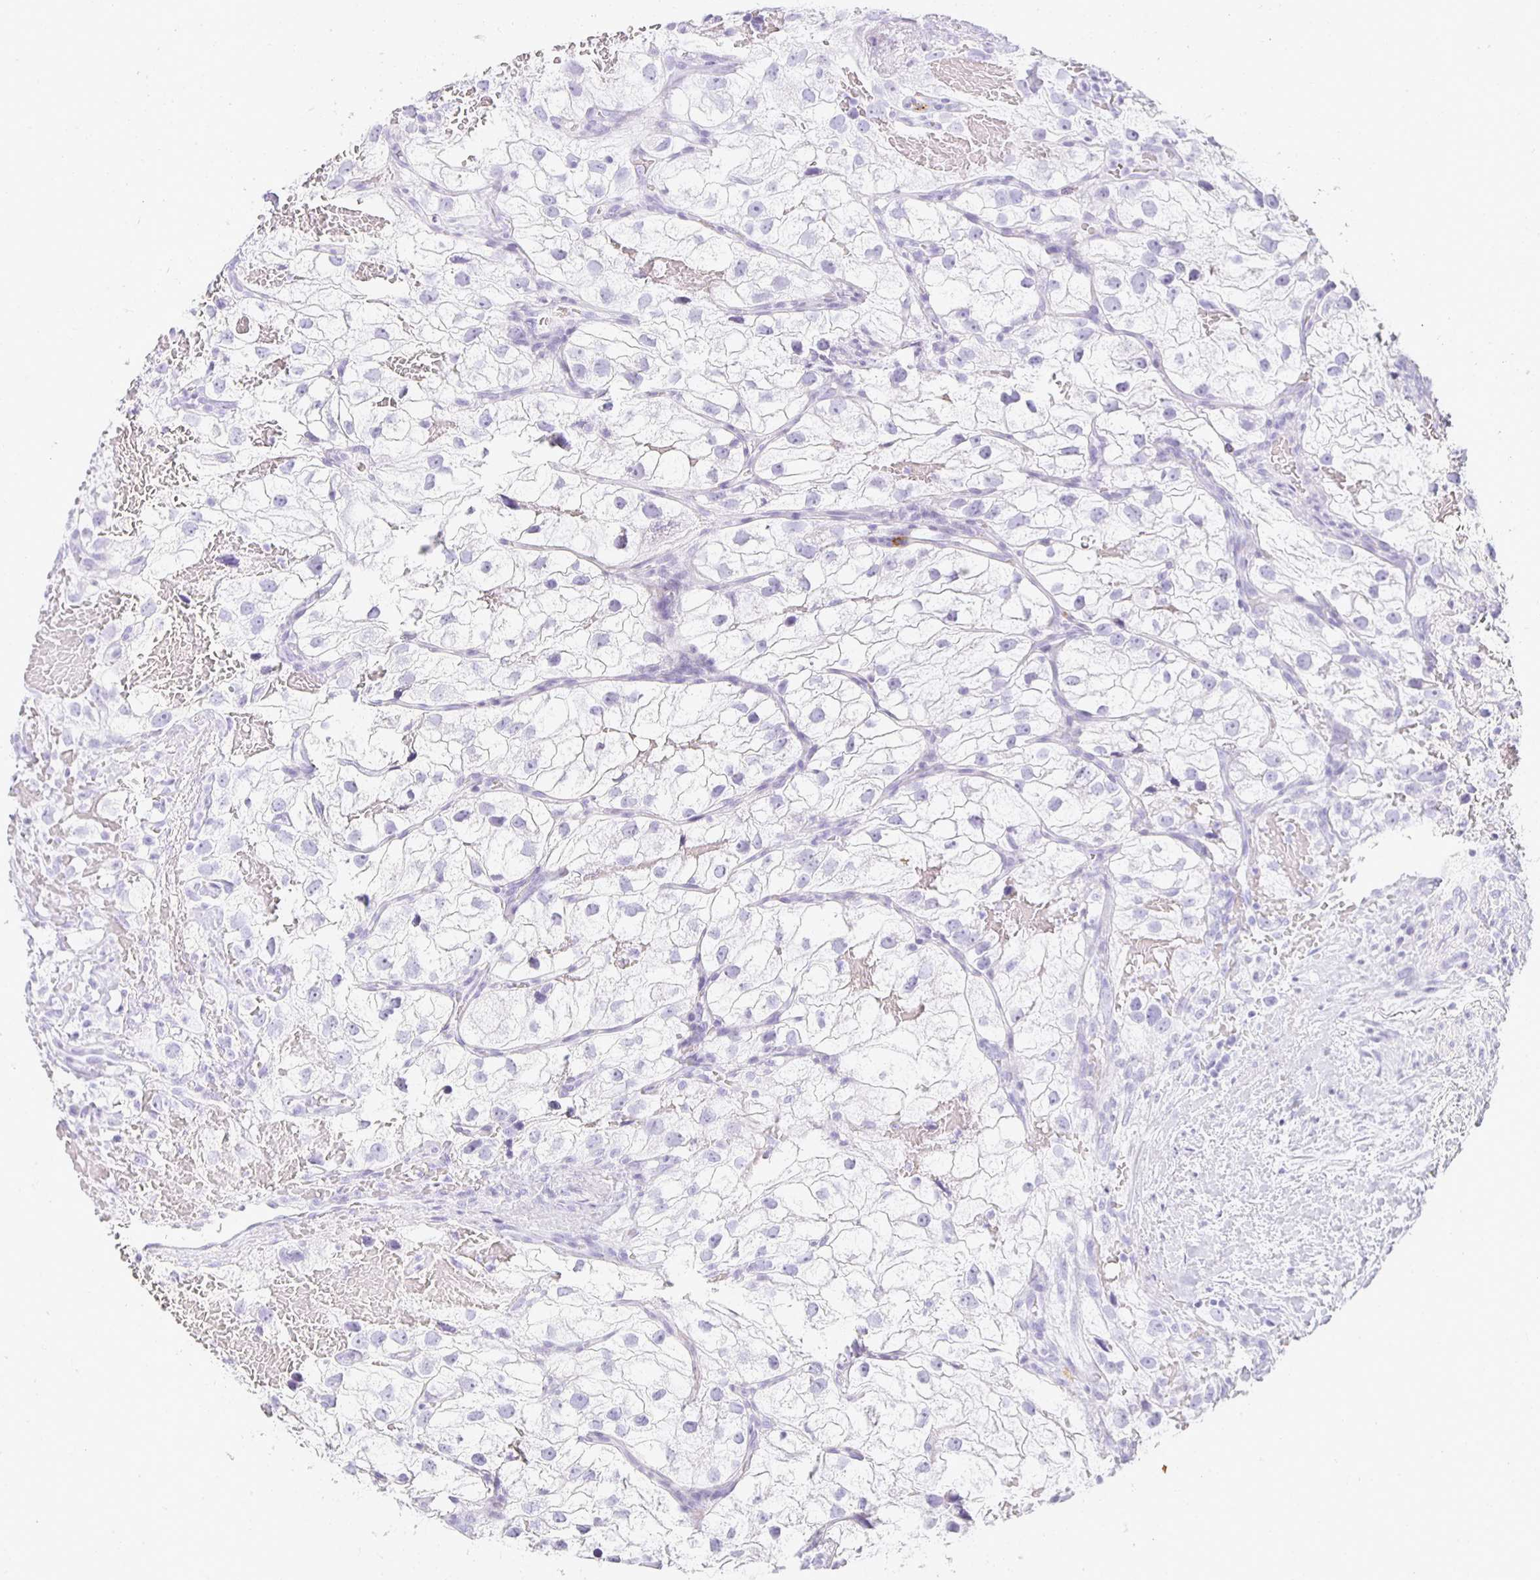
{"staining": {"intensity": "negative", "quantity": "none", "location": "none"}, "tissue": "renal cancer", "cell_type": "Tumor cells", "image_type": "cancer", "snomed": [{"axis": "morphology", "description": "Adenocarcinoma, NOS"}, {"axis": "topography", "description": "Kidney"}], "caption": "Micrograph shows no protein positivity in tumor cells of renal cancer tissue. (DAB IHC, high magnification).", "gene": "TPSD1", "patient": {"sex": "male", "age": 59}}